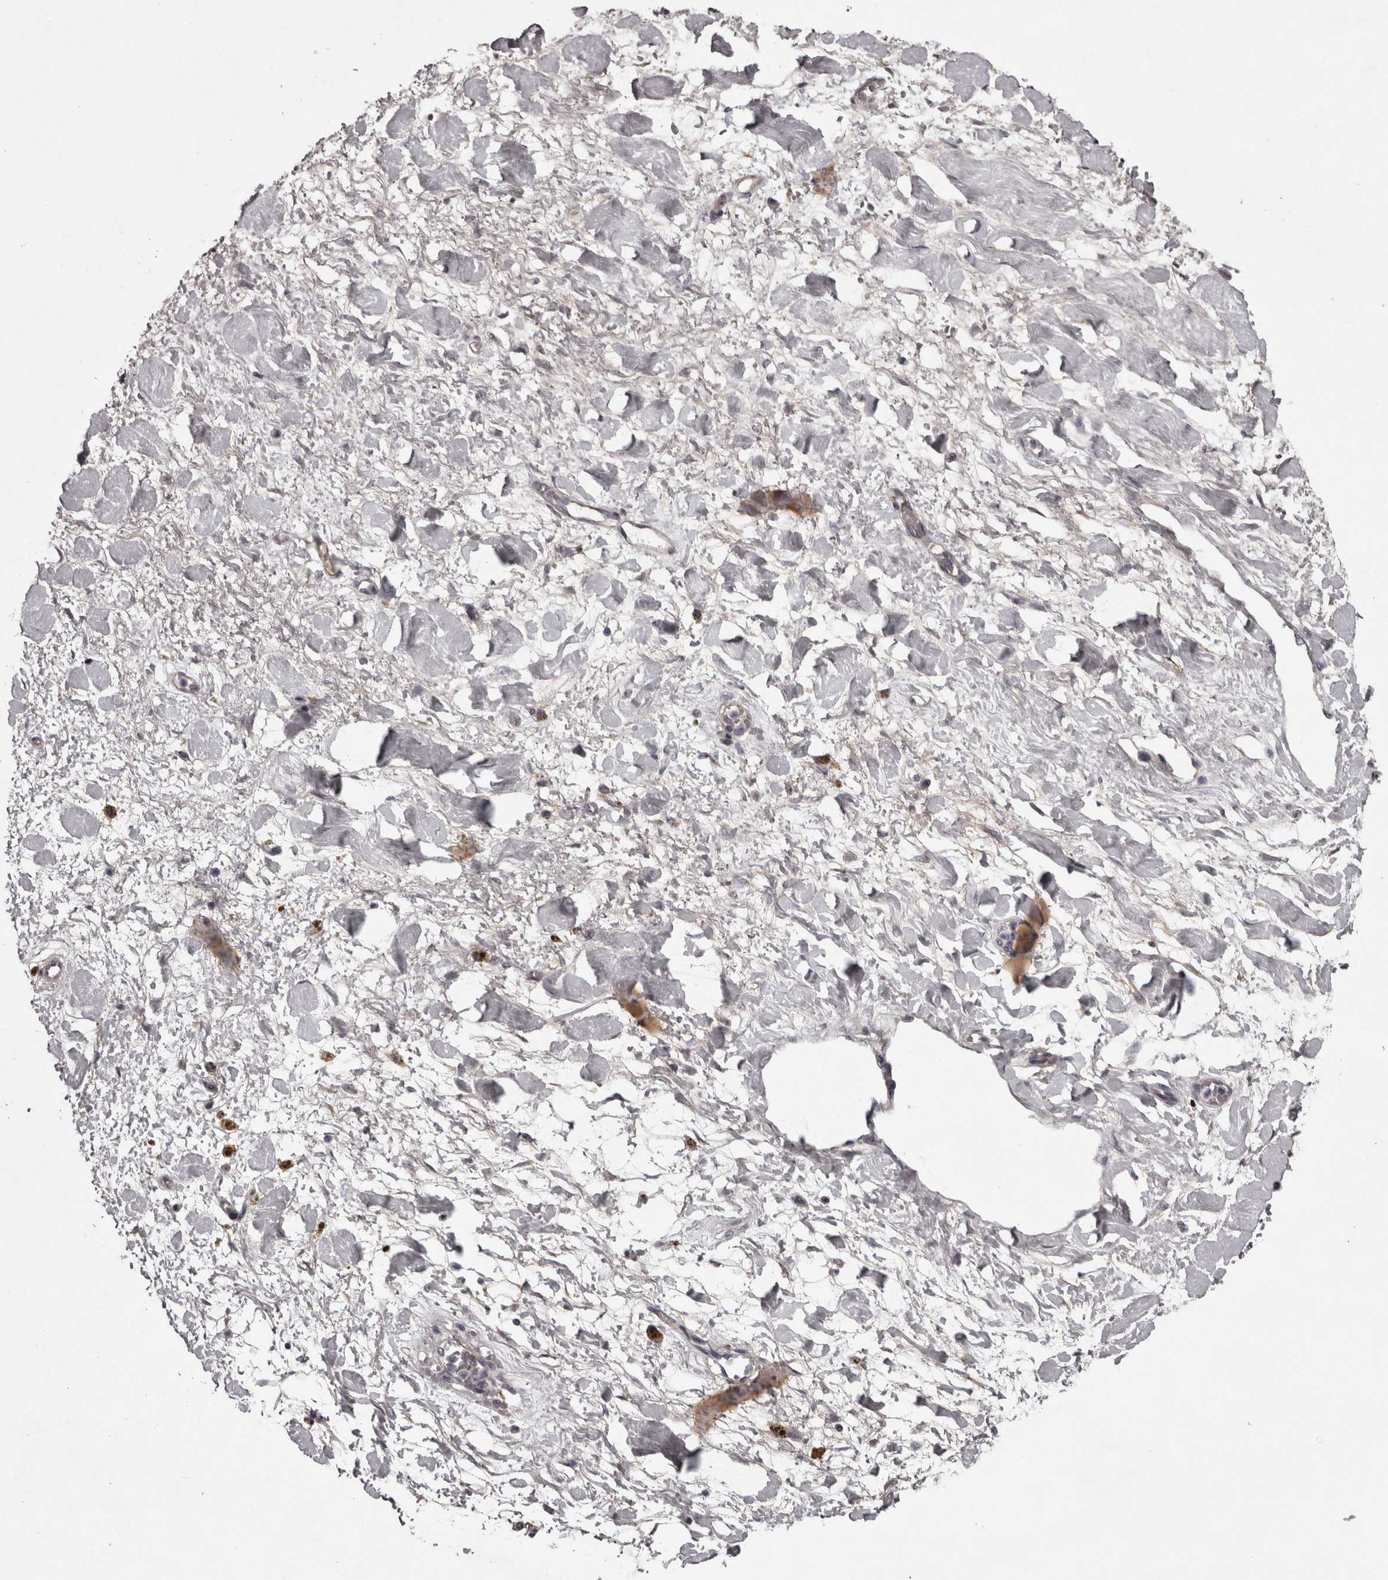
{"staining": {"intensity": "weak", "quantity": ">75%", "location": "cytoplasmic/membranous"}, "tissue": "soft tissue", "cell_type": "Fibroblasts", "image_type": "normal", "snomed": [{"axis": "morphology", "description": "Normal tissue, NOS"}, {"axis": "topography", "description": "Kidney"}, {"axis": "topography", "description": "Peripheral nerve tissue"}], "caption": "This histopathology image shows immunohistochemistry (IHC) staining of normal human soft tissue, with low weak cytoplasmic/membranous staining in approximately >75% of fibroblasts.", "gene": "PCDH17", "patient": {"sex": "male", "age": 7}}